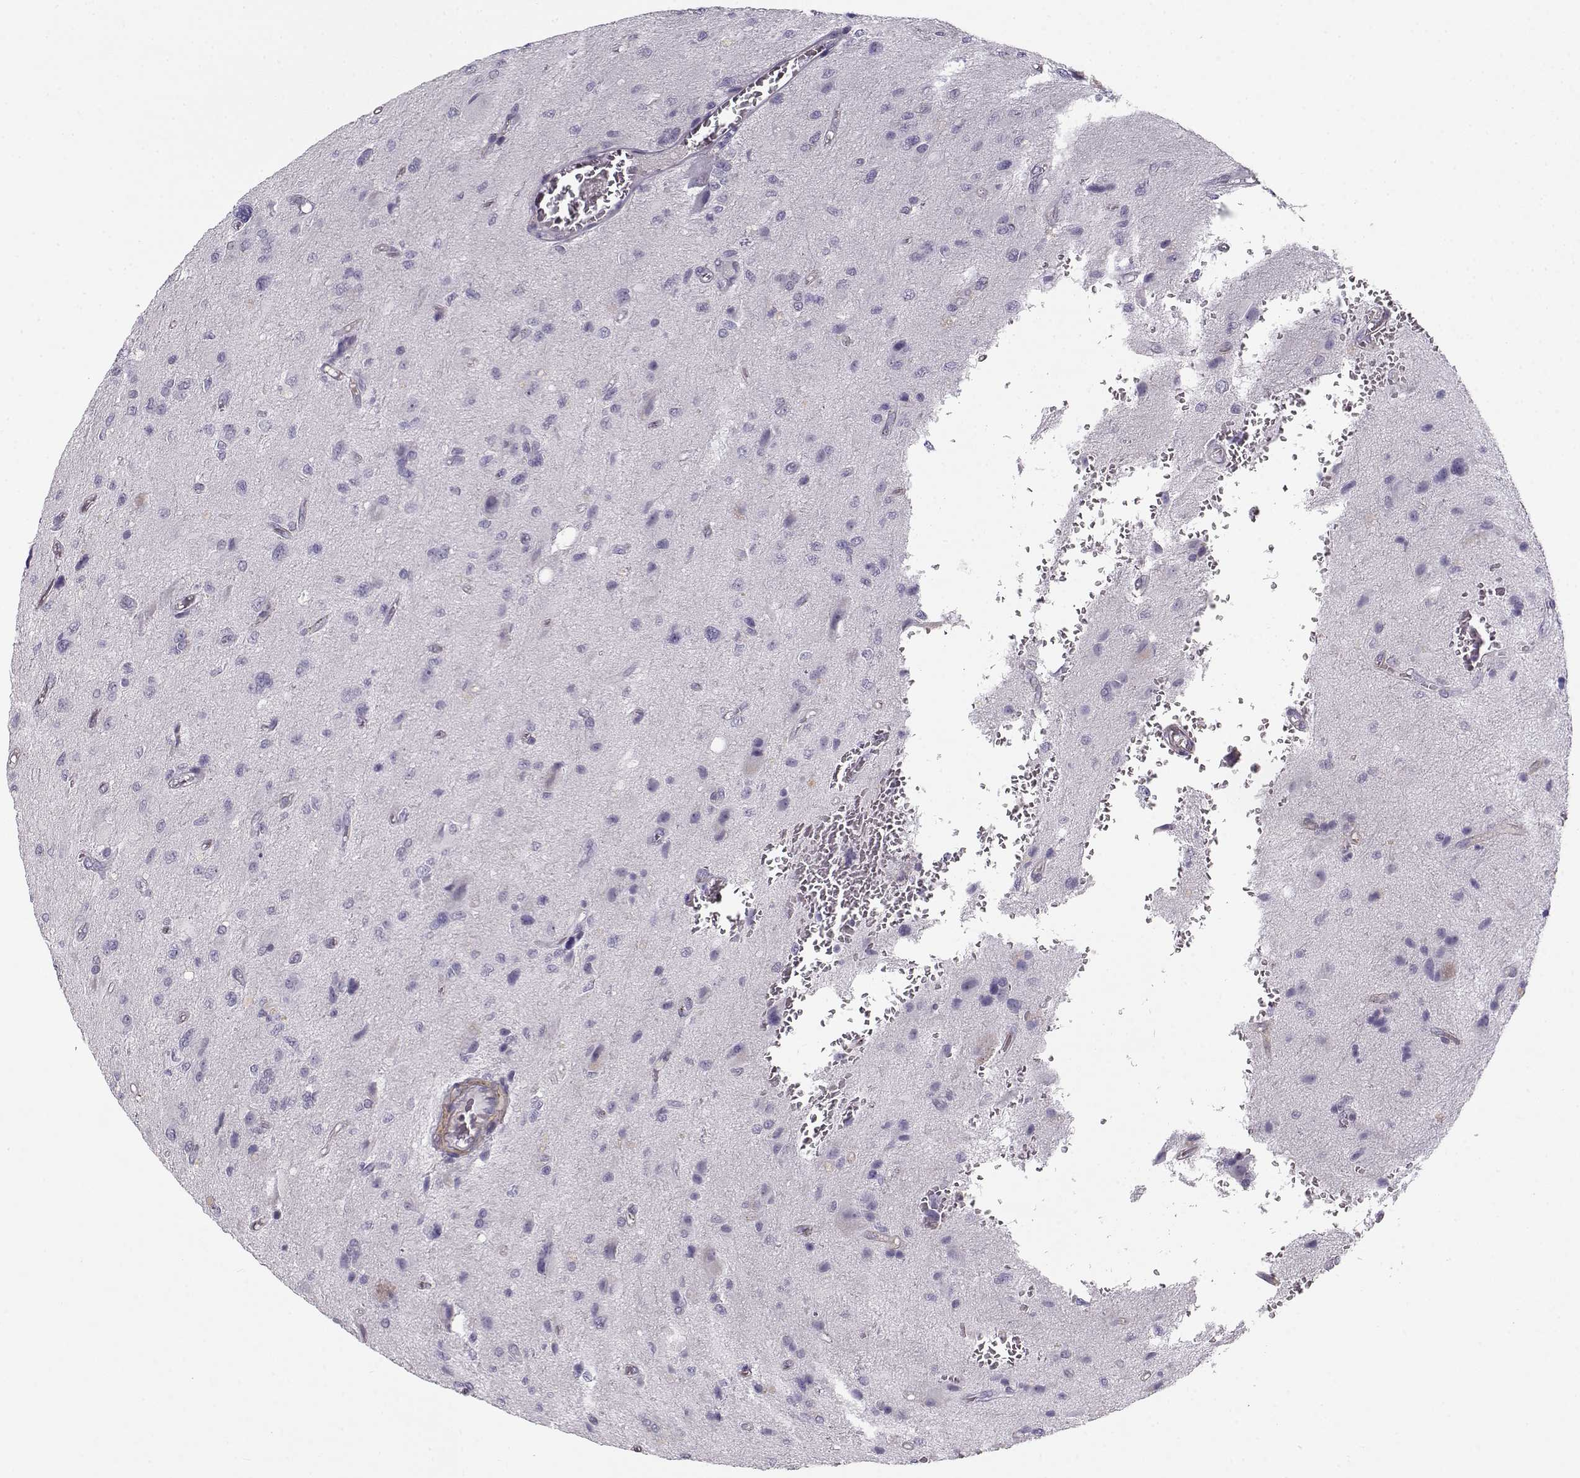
{"staining": {"intensity": "negative", "quantity": "none", "location": "none"}, "tissue": "glioma", "cell_type": "Tumor cells", "image_type": "cancer", "snomed": [{"axis": "morphology", "description": "Glioma, malignant, NOS"}, {"axis": "morphology", "description": "Glioma, malignant, High grade"}, {"axis": "topography", "description": "Brain"}], "caption": "A high-resolution micrograph shows immunohistochemistry (IHC) staining of glioma, which displays no significant staining in tumor cells. (Immunohistochemistry (ihc), brightfield microscopy, high magnification).", "gene": "MYO1A", "patient": {"sex": "female", "age": 71}}